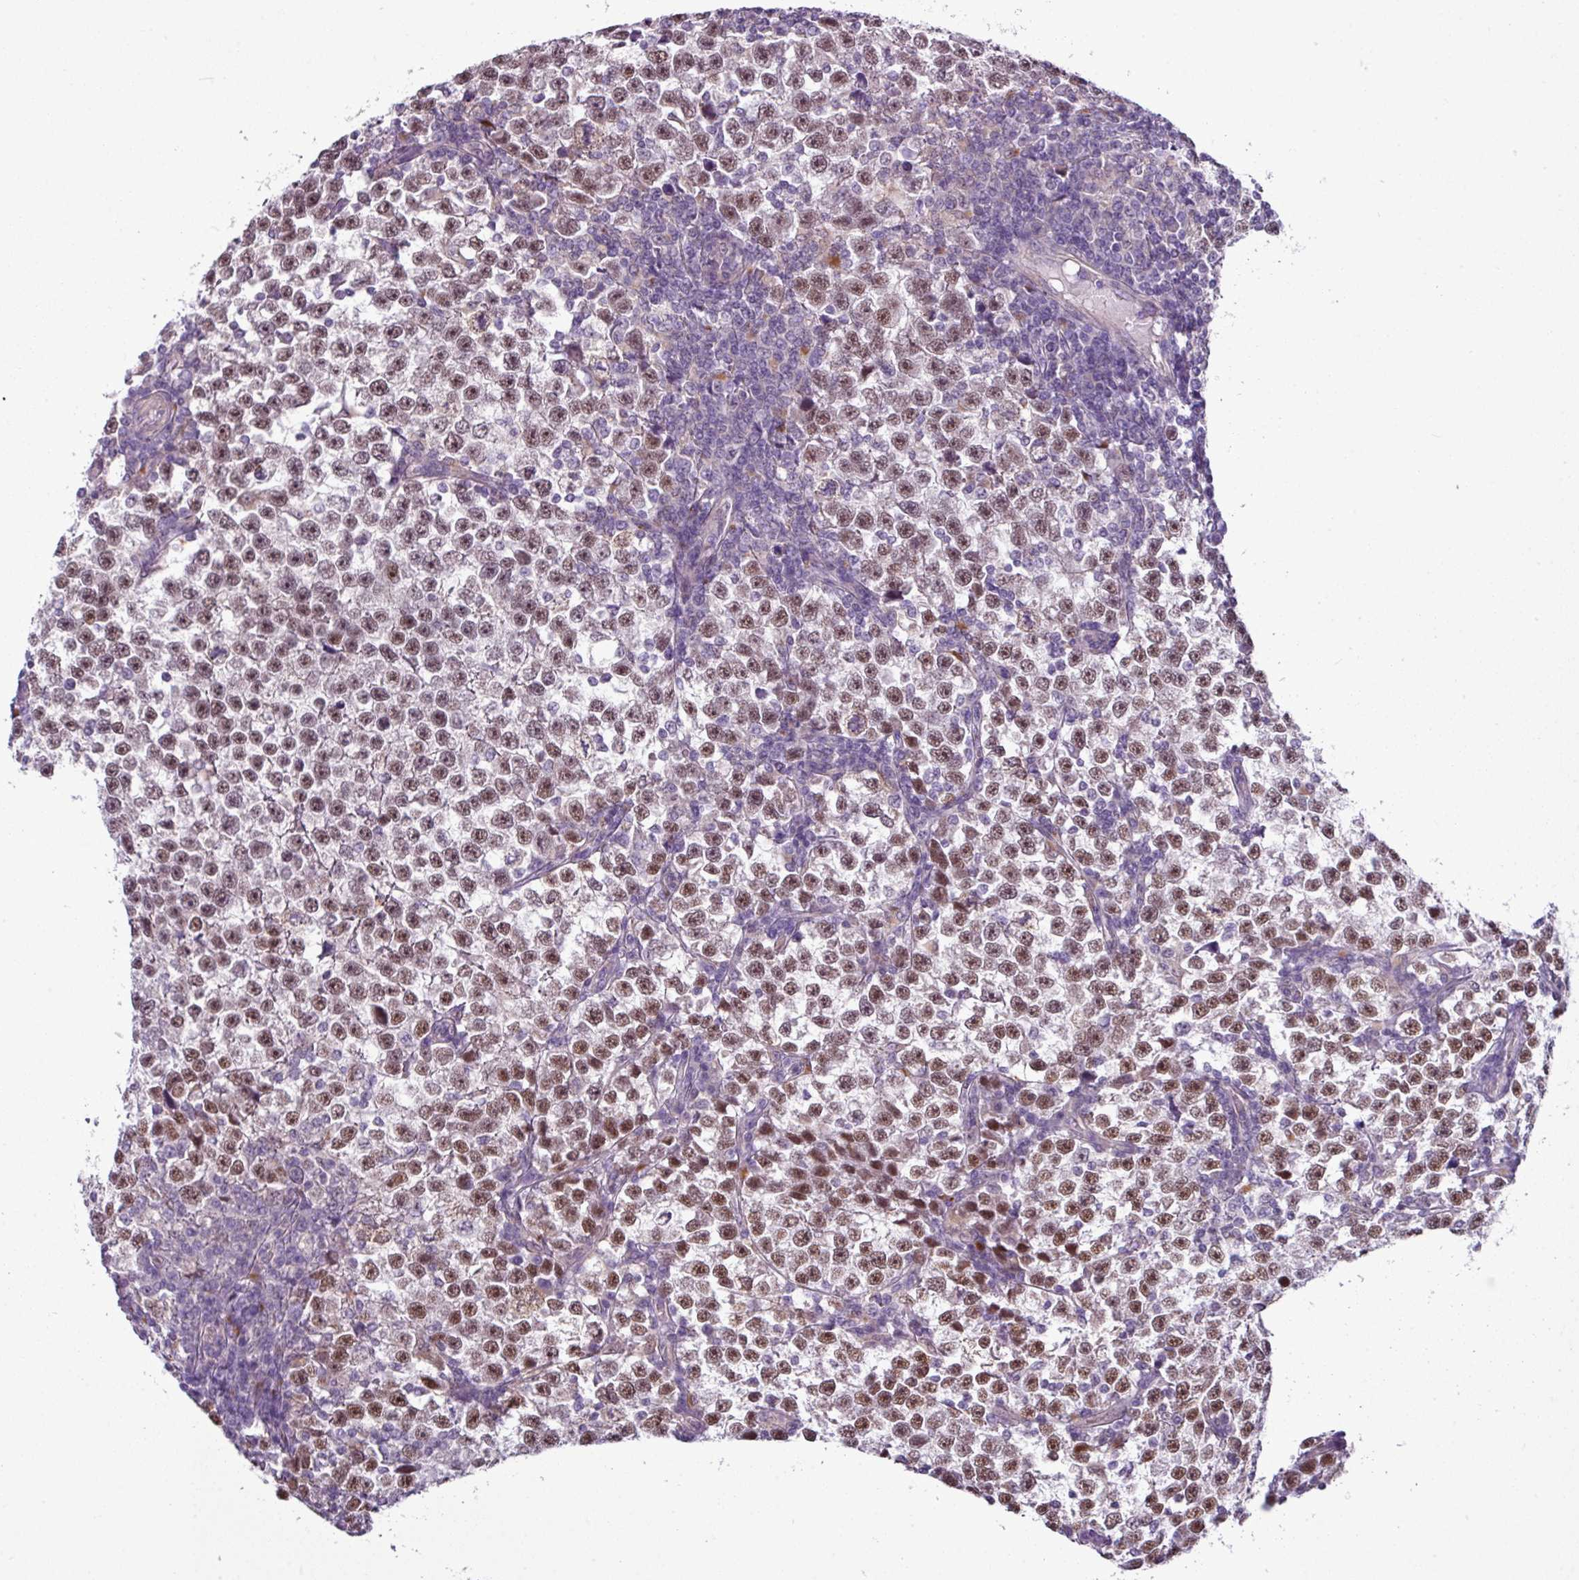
{"staining": {"intensity": "strong", "quantity": ">75%", "location": "nuclear"}, "tissue": "testis cancer", "cell_type": "Tumor cells", "image_type": "cancer", "snomed": [{"axis": "morphology", "description": "Normal tissue, NOS"}, {"axis": "morphology", "description": "Seminoma, NOS"}, {"axis": "topography", "description": "Testis"}], "caption": "Protein expression analysis of human testis seminoma reveals strong nuclear staining in about >75% of tumor cells.", "gene": "ZNF217", "patient": {"sex": "male", "age": 43}}